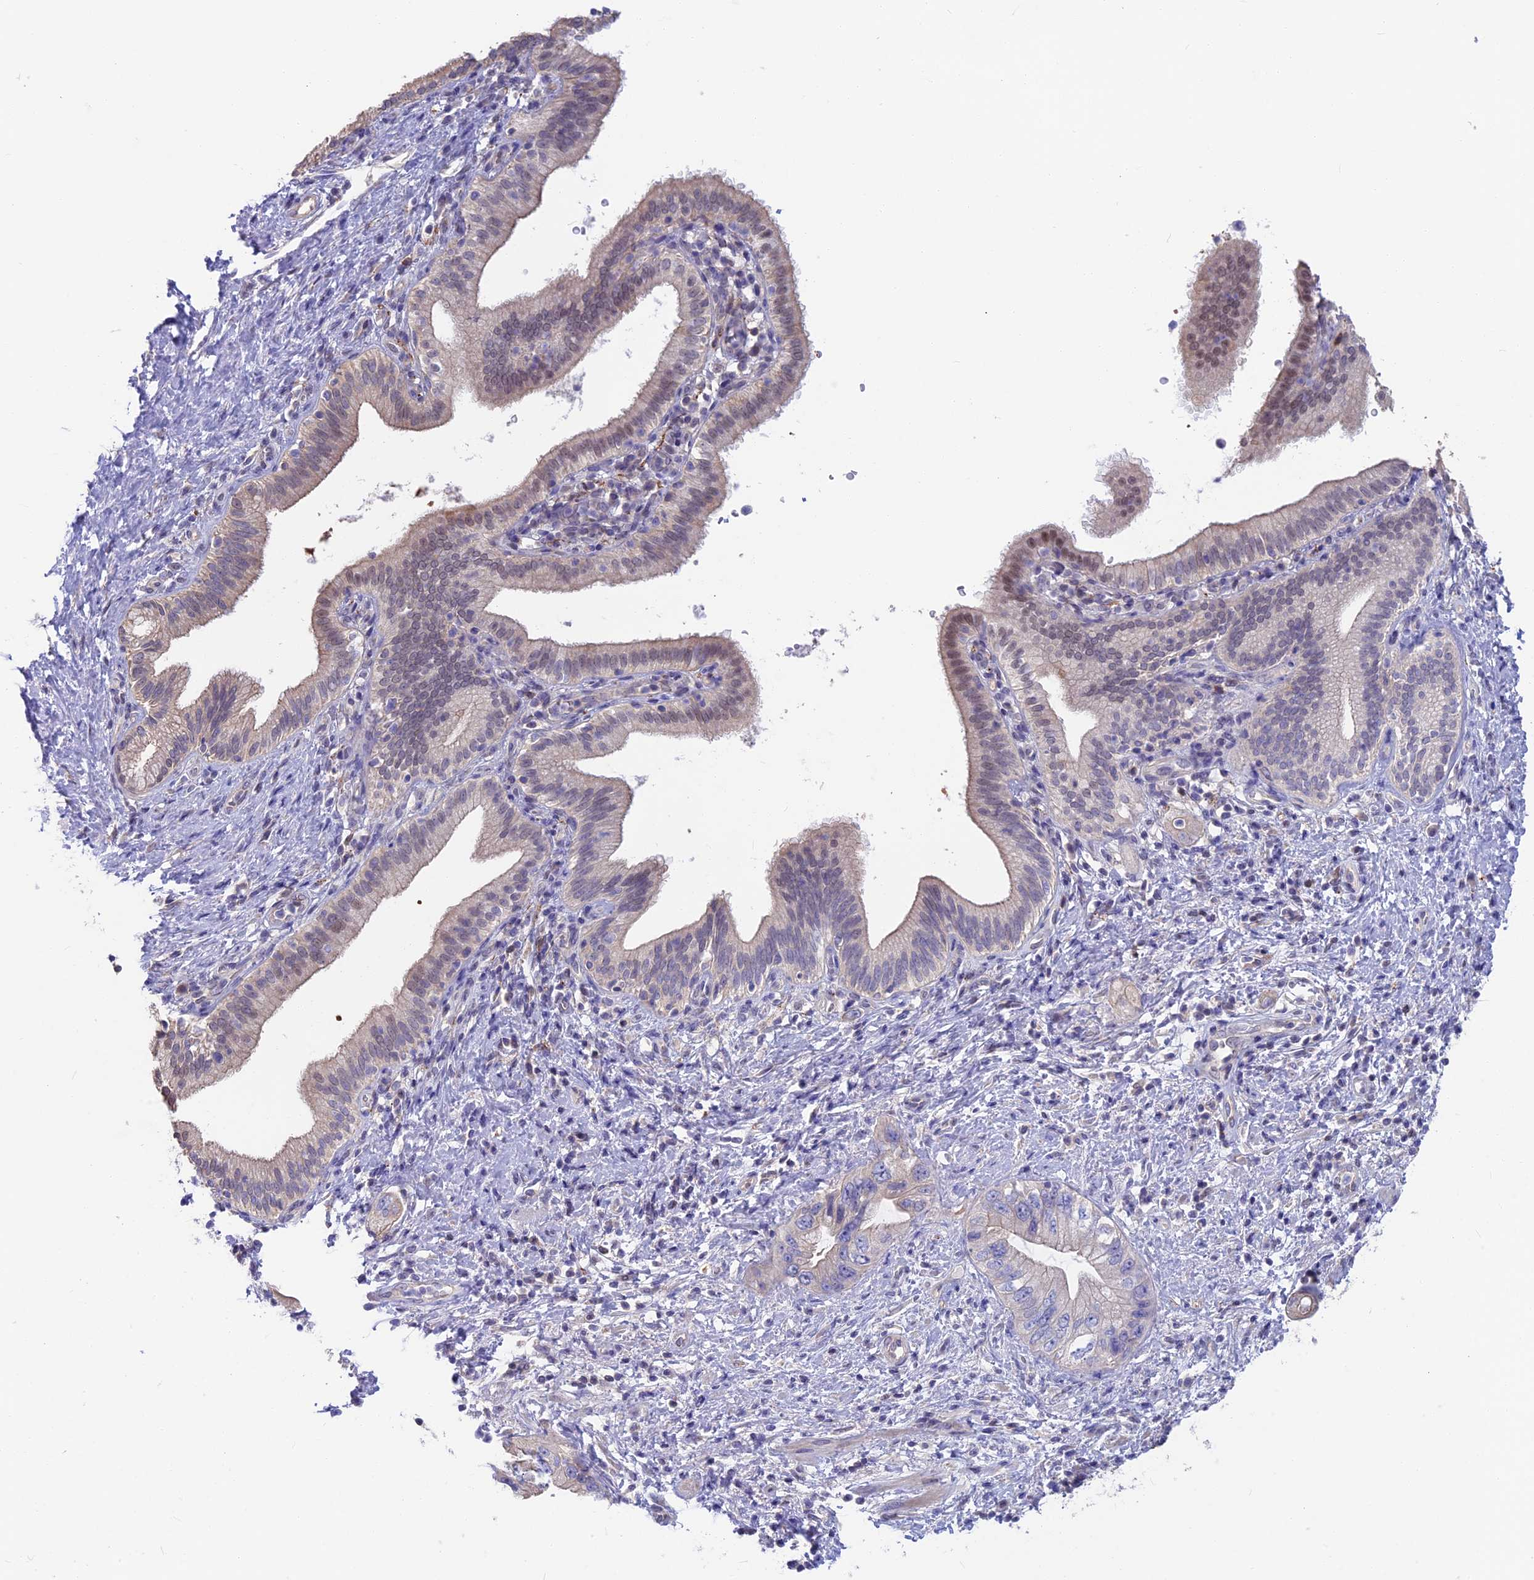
{"staining": {"intensity": "negative", "quantity": "none", "location": "none"}, "tissue": "pancreatic cancer", "cell_type": "Tumor cells", "image_type": "cancer", "snomed": [{"axis": "morphology", "description": "Adenocarcinoma, NOS"}, {"axis": "topography", "description": "Pancreas"}], "caption": "Tumor cells are negative for protein expression in human pancreatic adenocarcinoma.", "gene": "SNAP91", "patient": {"sex": "female", "age": 73}}